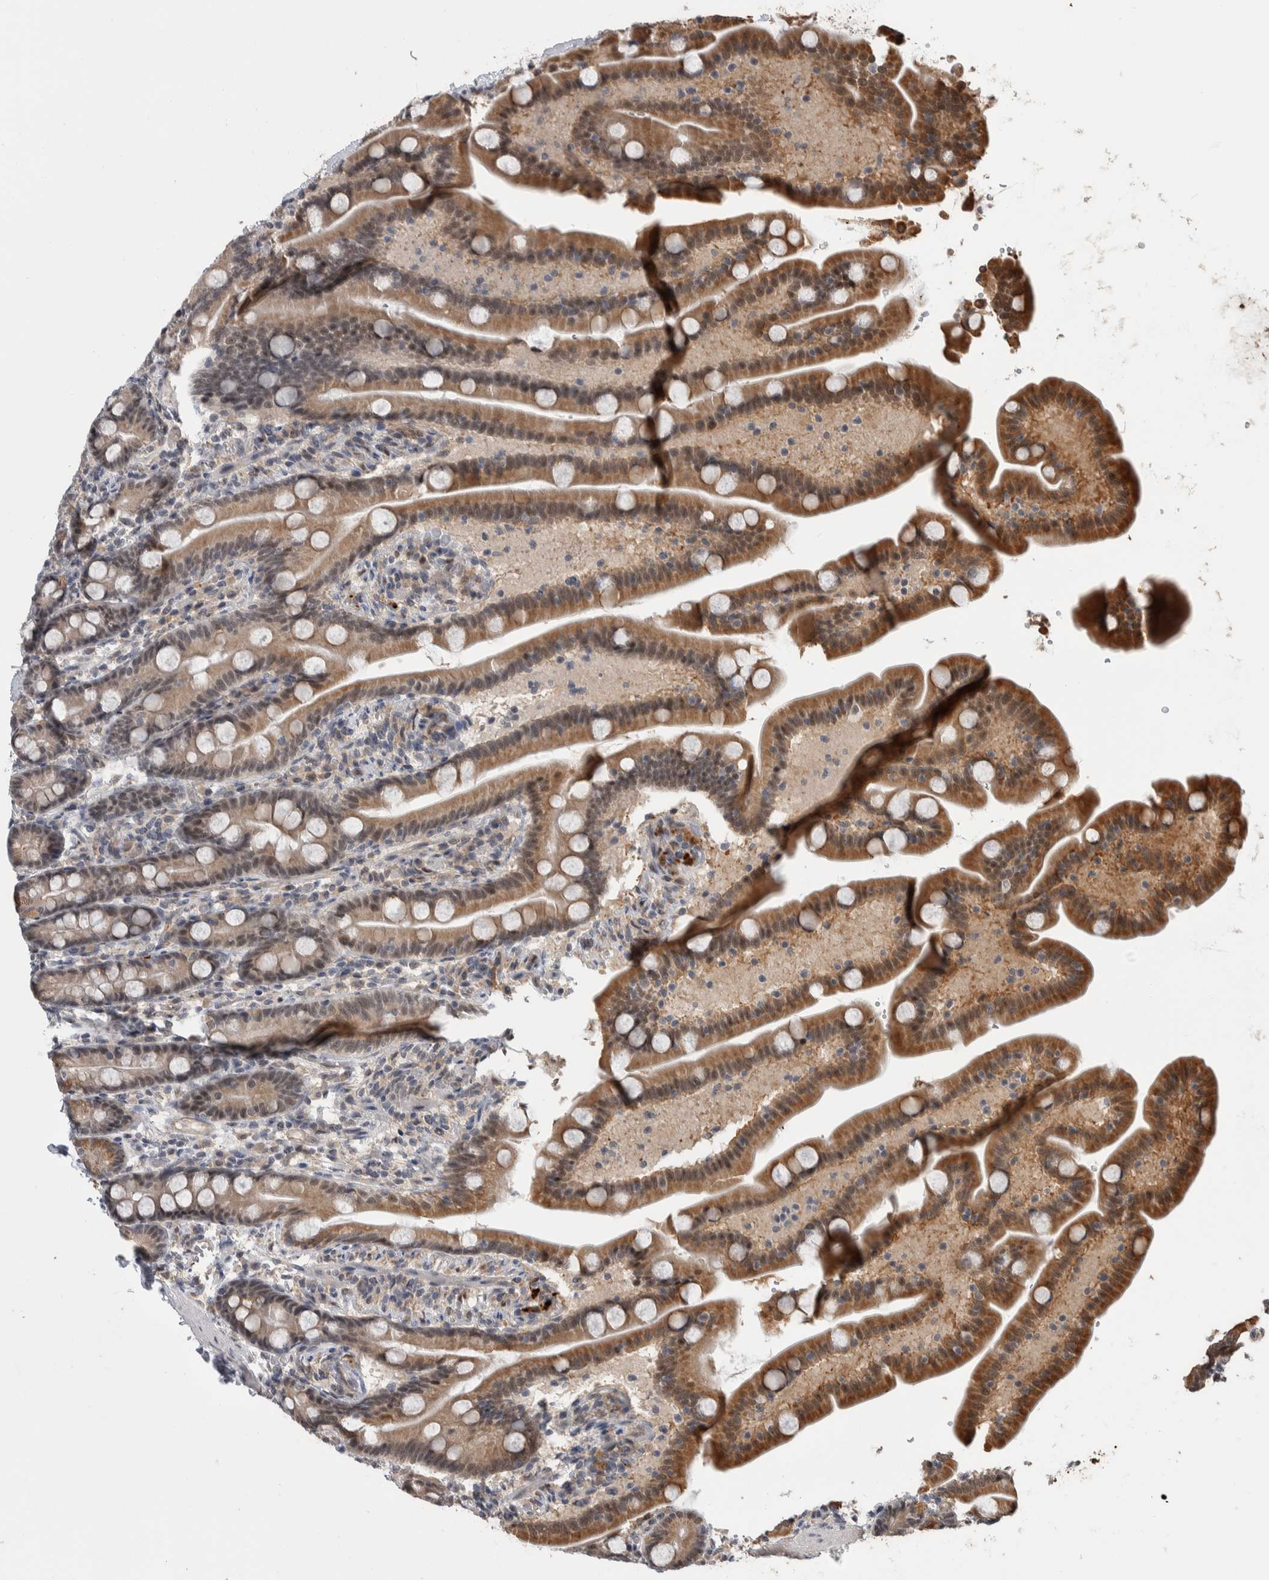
{"staining": {"intensity": "moderate", "quantity": ">75%", "location": "cytoplasmic/membranous"}, "tissue": "duodenum", "cell_type": "Glandular cells", "image_type": "normal", "snomed": [{"axis": "morphology", "description": "Normal tissue, NOS"}, {"axis": "topography", "description": "Duodenum"}], "caption": "Immunohistochemistry photomicrograph of normal duodenum: human duodenum stained using immunohistochemistry (IHC) demonstrates medium levels of moderate protein expression localized specifically in the cytoplasmic/membranous of glandular cells, appearing as a cytoplasmic/membranous brown color.", "gene": "PRDM4", "patient": {"sex": "male", "age": 54}}